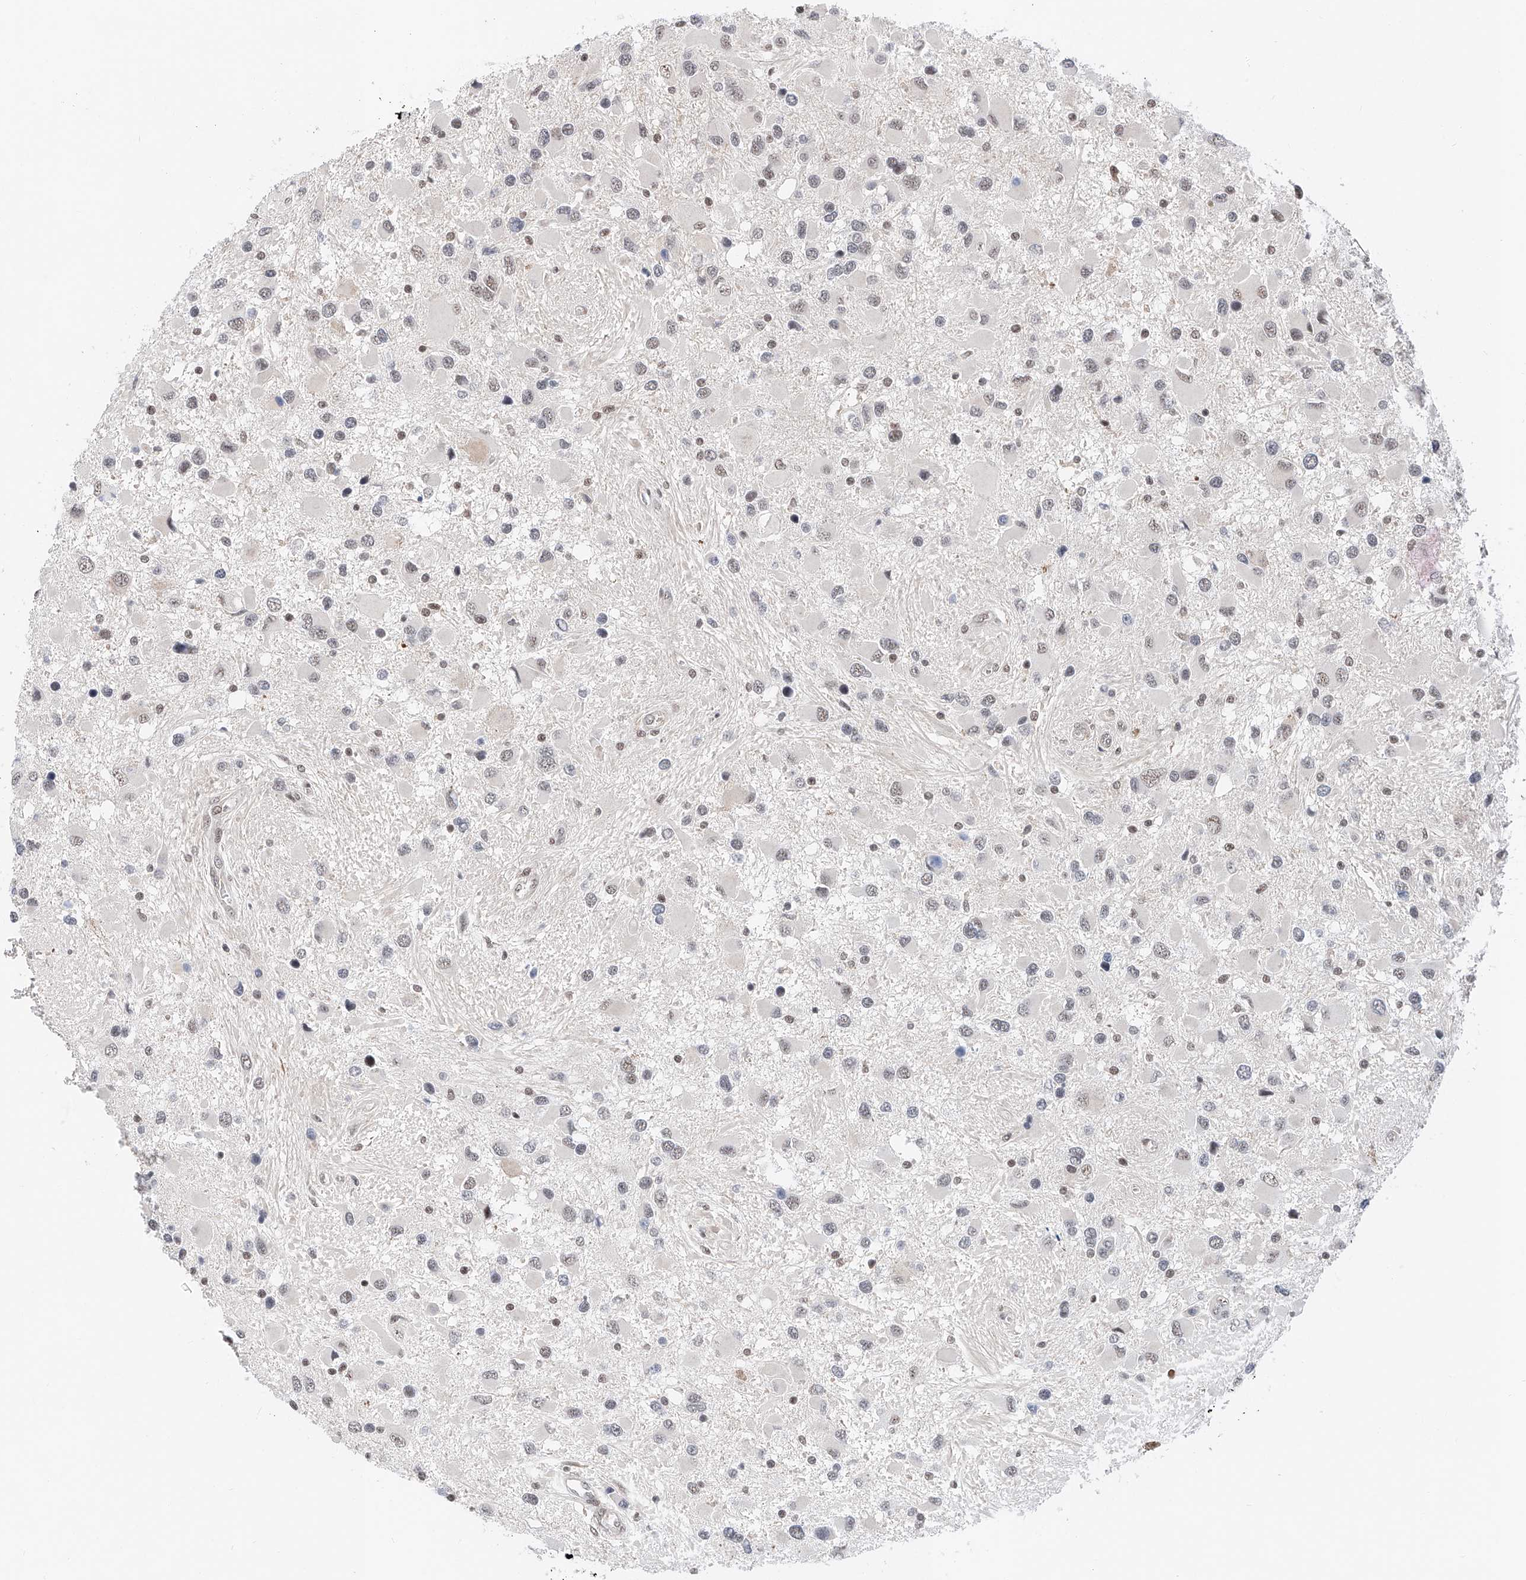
{"staining": {"intensity": "weak", "quantity": "<25%", "location": "nuclear"}, "tissue": "glioma", "cell_type": "Tumor cells", "image_type": "cancer", "snomed": [{"axis": "morphology", "description": "Glioma, malignant, High grade"}, {"axis": "topography", "description": "Brain"}], "caption": "Tumor cells show no significant staining in malignant glioma (high-grade).", "gene": "SNRNP200", "patient": {"sex": "male", "age": 53}}